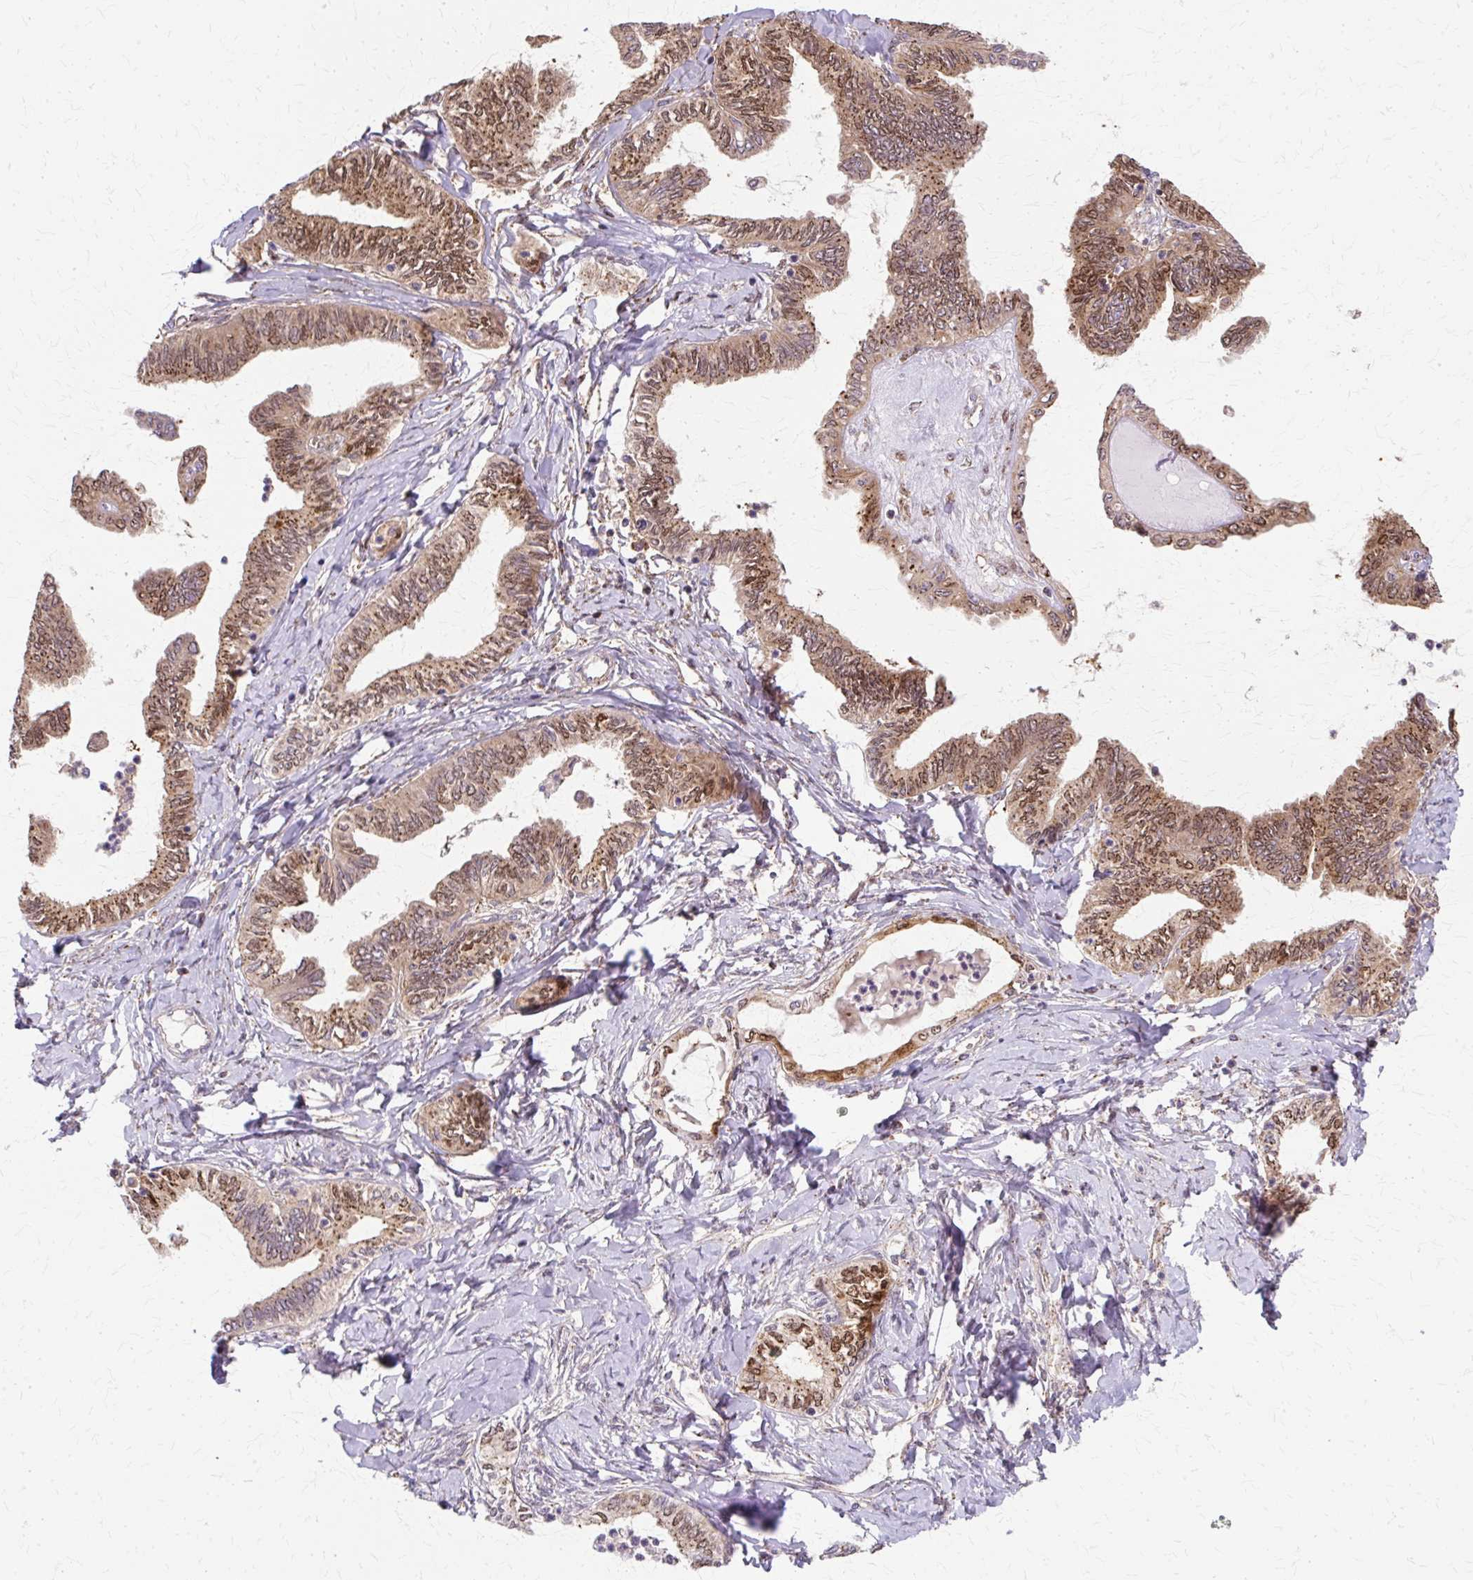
{"staining": {"intensity": "moderate", "quantity": ">75%", "location": "cytoplasmic/membranous,nuclear"}, "tissue": "ovarian cancer", "cell_type": "Tumor cells", "image_type": "cancer", "snomed": [{"axis": "morphology", "description": "Carcinoma, endometroid"}, {"axis": "topography", "description": "Ovary"}], "caption": "Protein staining by IHC demonstrates moderate cytoplasmic/membranous and nuclear staining in approximately >75% of tumor cells in ovarian cancer. The staining is performed using DAB brown chromogen to label protein expression. The nuclei are counter-stained blue using hematoxylin.", "gene": "COPB1", "patient": {"sex": "female", "age": 70}}